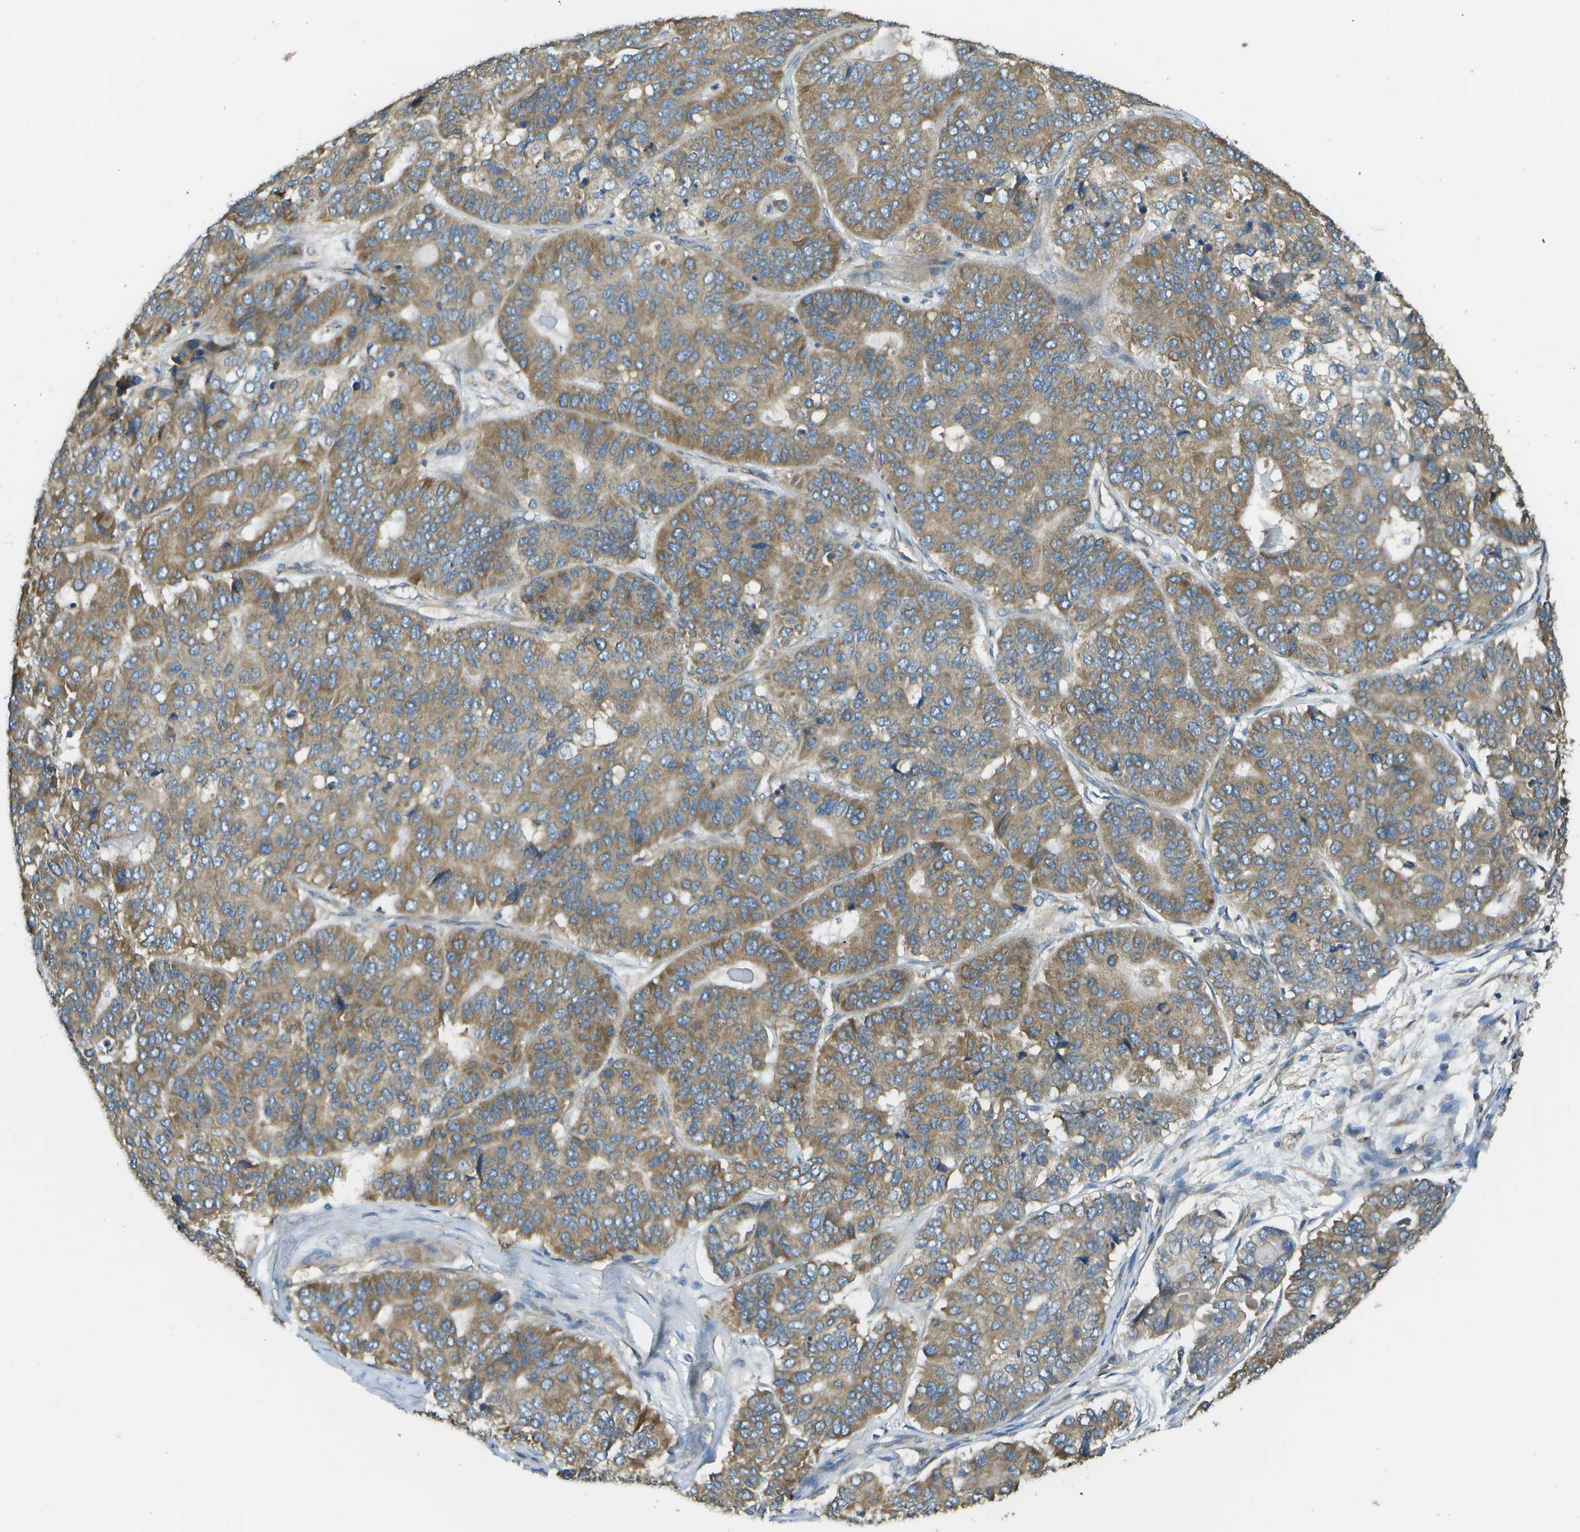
{"staining": {"intensity": "moderate", "quantity": ">75%", "location": "cytoplasmic/membranous"}, "tissue": "pancreatic cancer", "cell_type": "Tumor cells", "image_type": "cancer", "snomed": [{"axis": "morphology", "description": "Adenocarcinoma, NOS"}, {"axis": "topography", "description": "Pancreas"}], "caption": "About >75% of tumor cells in human pancreatic cancer demonstrate moderate cytoplasmic/membranous protein positivity as visualized by brown immunohistochemical staining.", "gene": "DNAJB11", "patient": {"sex": "male", "age": 50}}